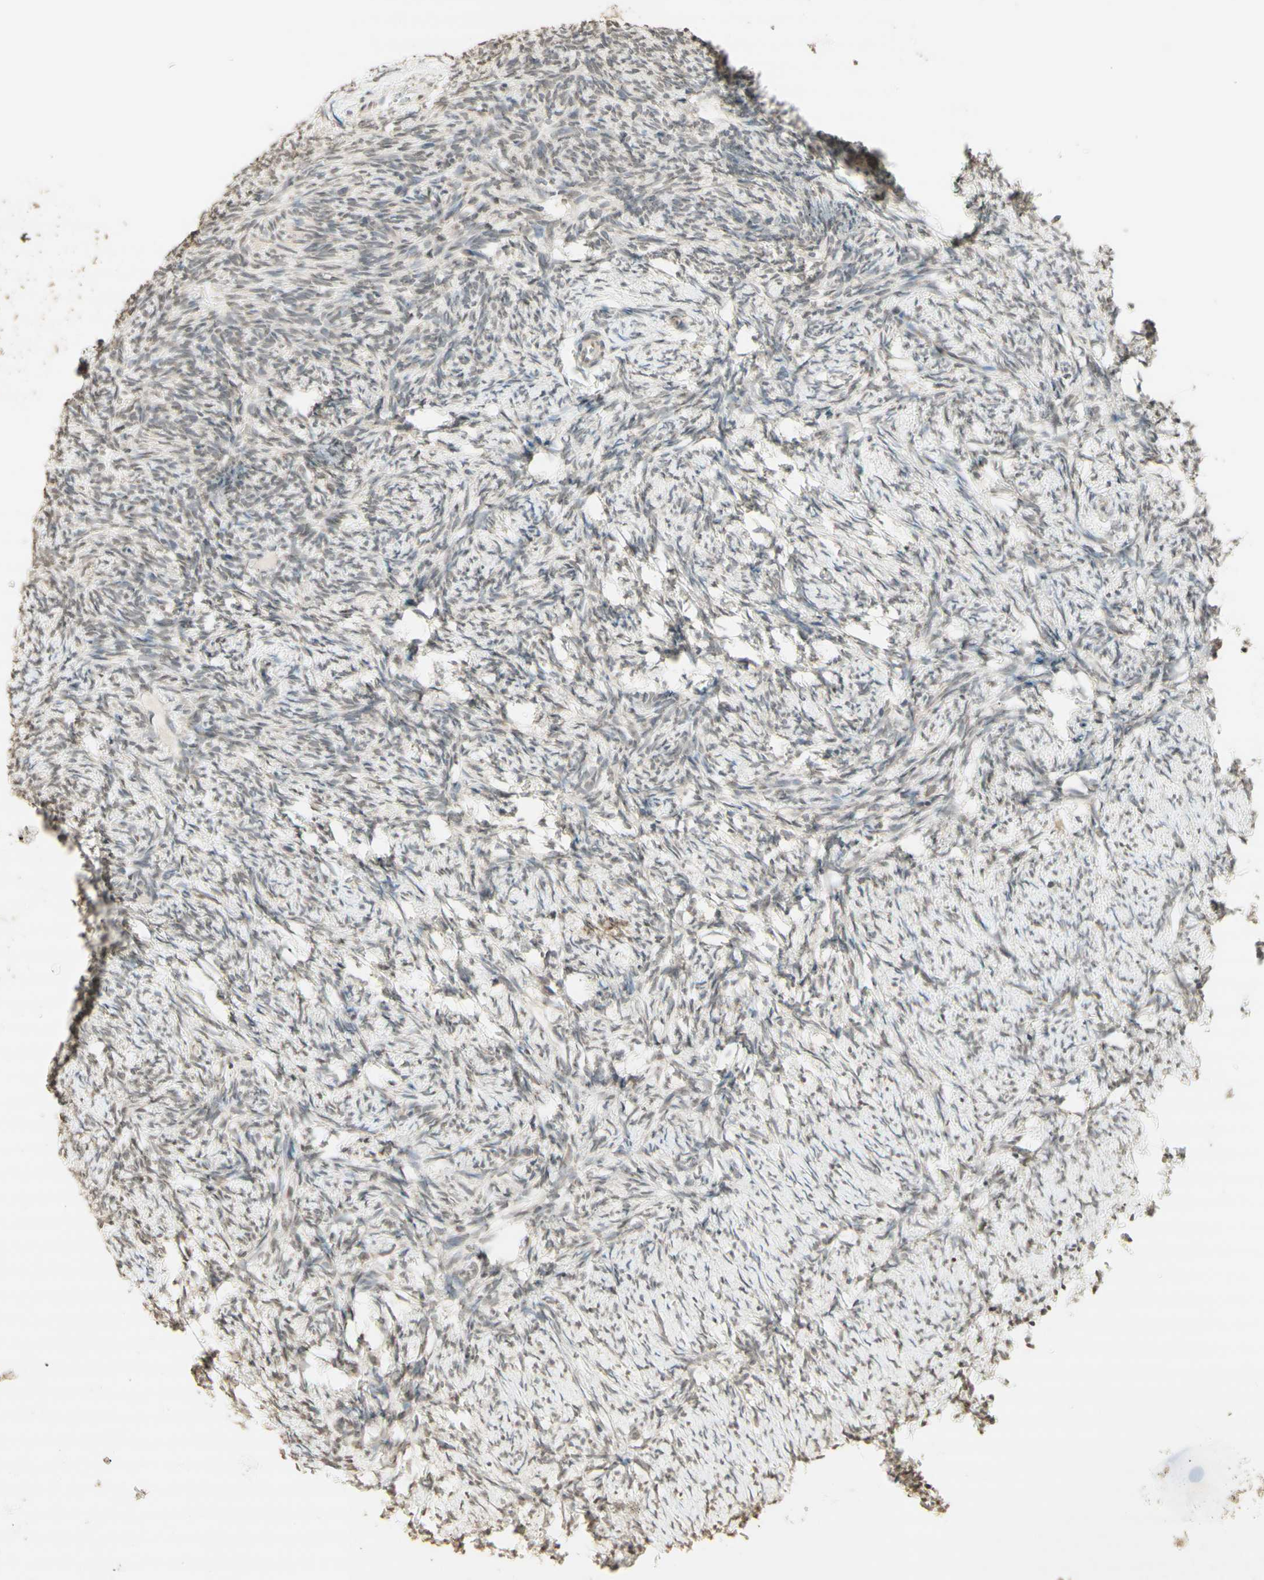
{"staining": {"intensity": "moderate", "quantity": ">75%", "location": "cytoplasmic/membranous"}, "tissue": "ovary", "cell_type": "Follicle cells", "image_type": "normal", "snomed": [{"axis": "morphology", "description": "Normal tissue, NOS"}, {"axis": "topography", "description": "Ovary"}], "caption": "Approximately >75% of follicle cells in normal human ovary reveal moderate cytoplasmic/membranous protein staining as visualized by brown immunohistochemical staining.", "gene": "CCNI", "patient": {"sex": "female", "age": 60}}